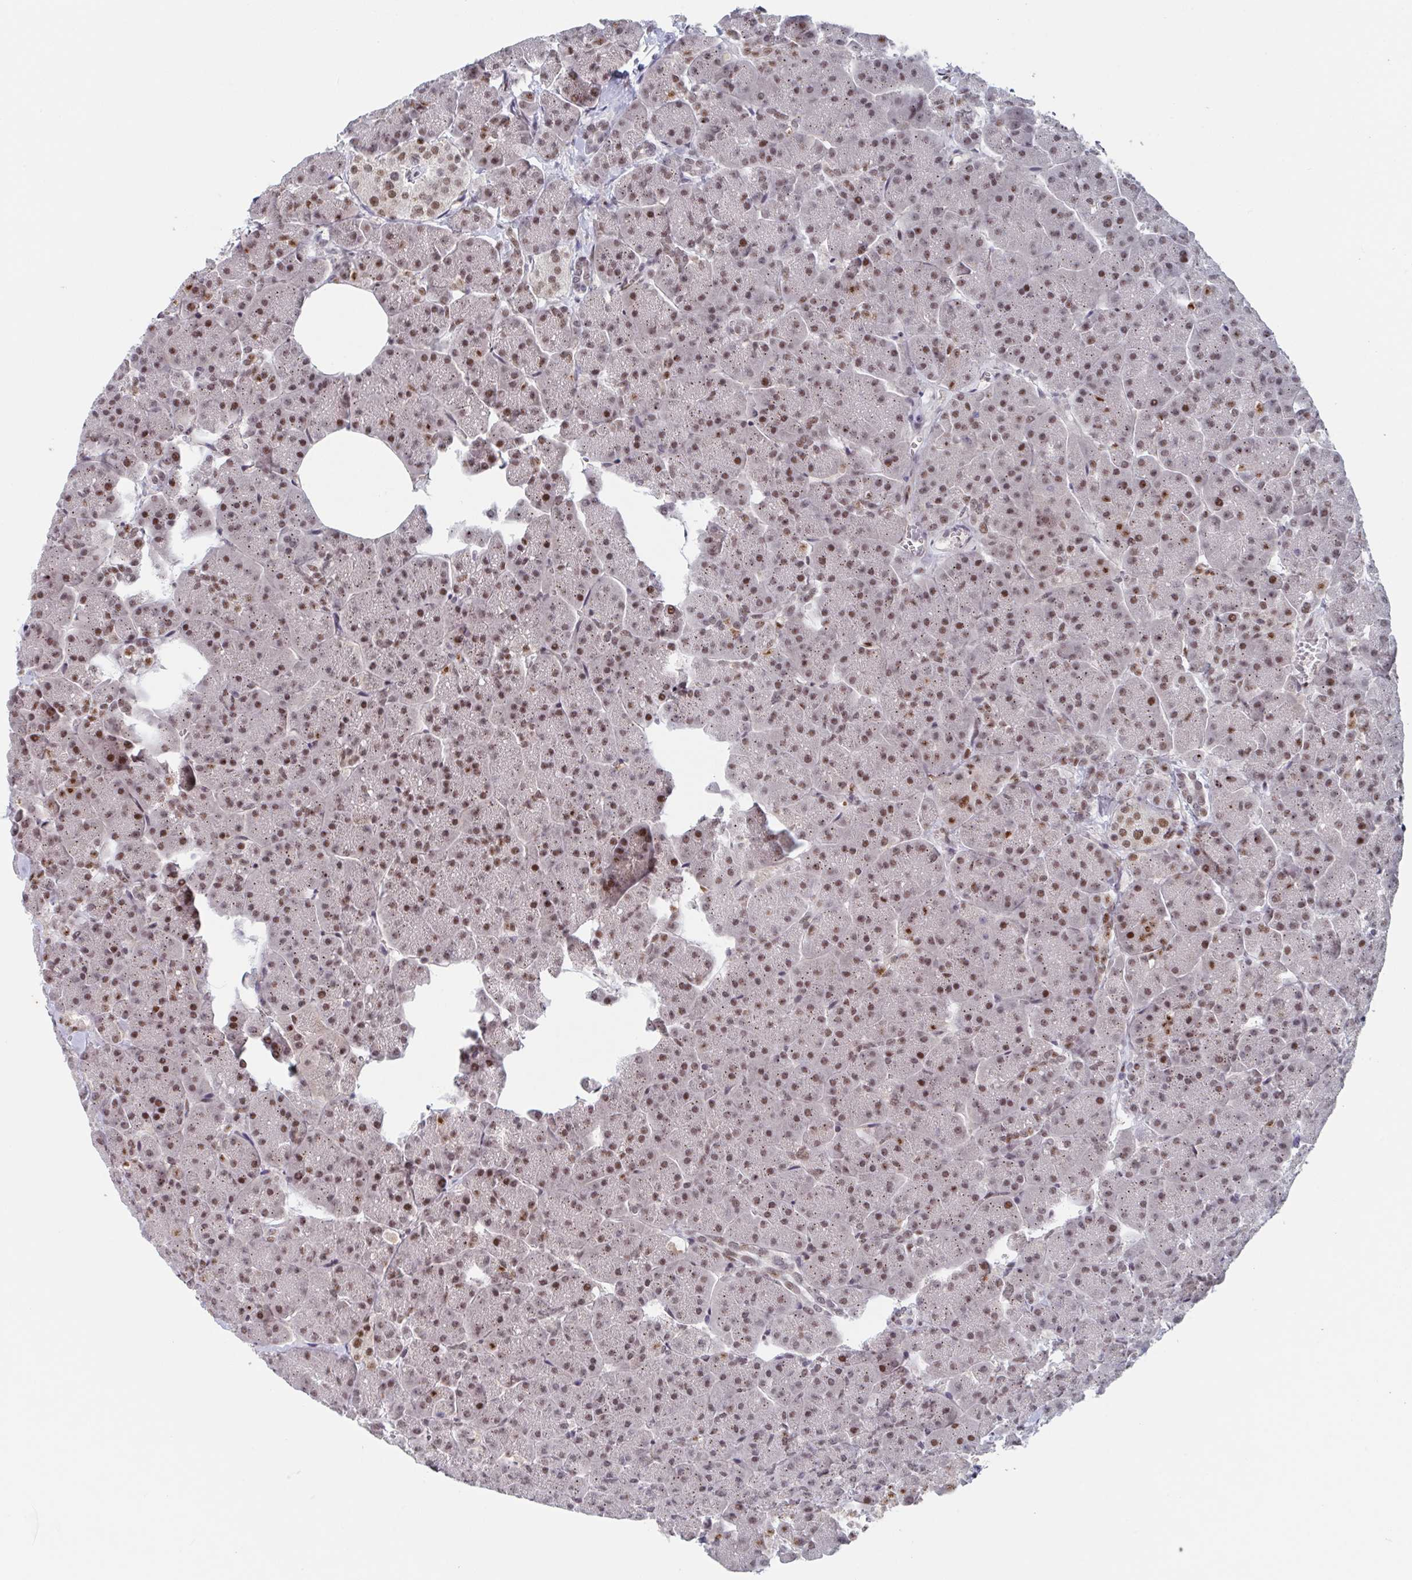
{"staining": {"intensity": "moderate", "quantity": ">75%", "location": "nuclear"}, "tissue": "pancreas", "cell_type": "Exocrine glandular cells", "image_type": "normal", "snomed": [{"axis": "morphology", "description": "Normal tissue, NOS"}, {"axis": "topography", "description": "Pancreas"}, {"axis": "topography", "description": "Peripheral nerve tissue"}], "caption": "Pancreas stained with IHC shows moderate nuclear staining in about >75% of exocrine glandular cells.", "gene": "RNF212", "patient": {"sex": "male", "age": 54}}